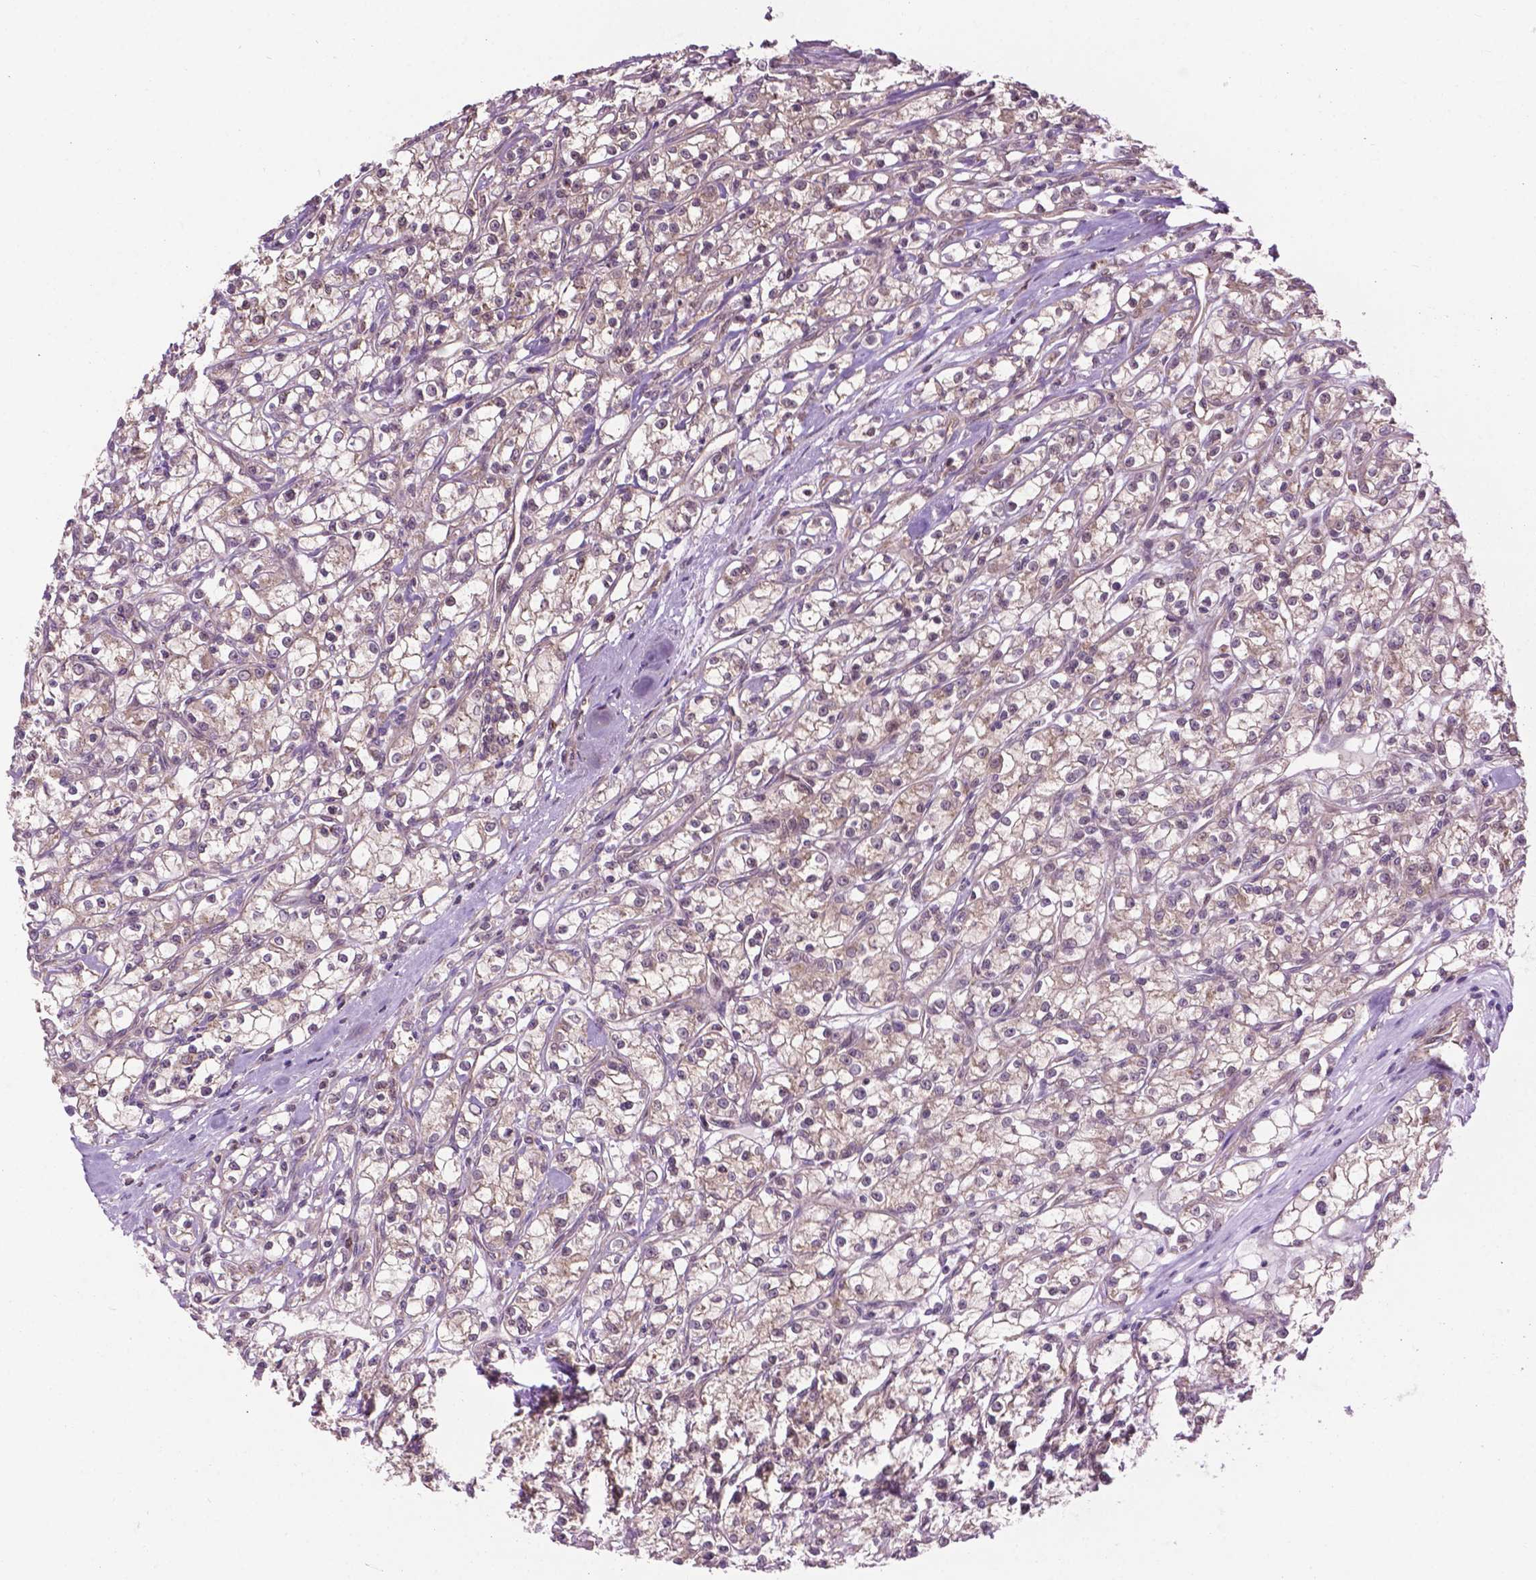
{"staining": {"intensity": "negative", "quantity": "none", "location": "none"}, "tissue": "renal cancer", "cell_type": "Tumor cells", "image_type": "cancer", "snomed": [{"axis": "morphology", "description": "Adenocarcinoma, NOS"}, {"axis": "topography", "description": "Kidney"}], "caption": "Immunohistochemical staining of human renal adenocarcinoma reveals no significant positivity in tumor cells.", "gene": "PPP1CB", "patient": {"sex": "female", "age": 59}}